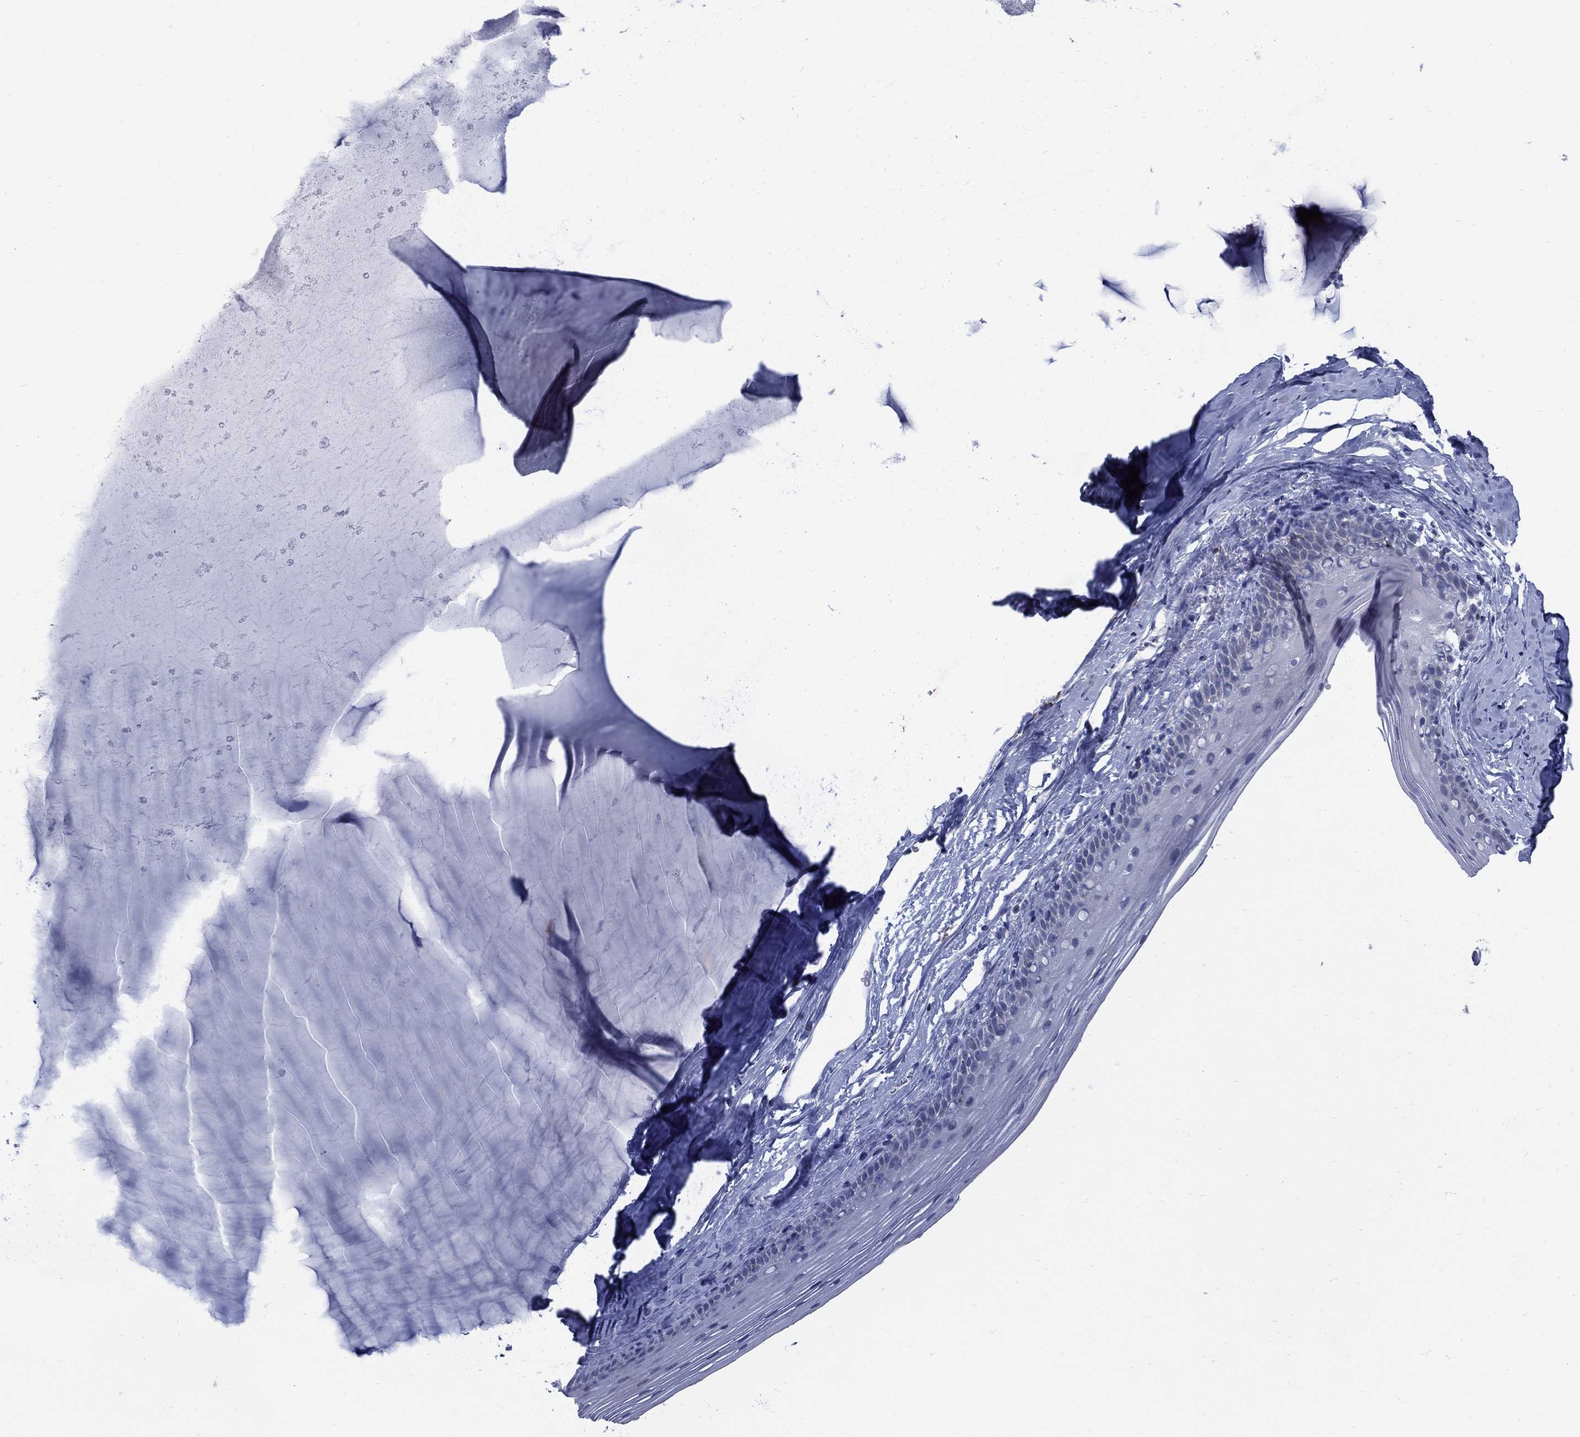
{"staining": {"intensity": "negative", "quantity": "none", "location": "none"}, "tissue": "cervix", "cell_type": "Squamous epithelial cells", "image_type": "normal", "snomed": [{"axis": "morphology", "description": "Normal tissue, NOS"}, {"axis": "topography", "description": "Cervix"}], "caption": "High power microscopy histopathology image of an IHC image of unremarkable cervix, revealing no significant staining in squamous epithelial cells. Brightfield microscopy of IHC stained with DAB (brown) and hematoxylin (blue), captured at high magnification.", "gene": "NTRK2", "patient": {"sex": "female", "age": 40}}